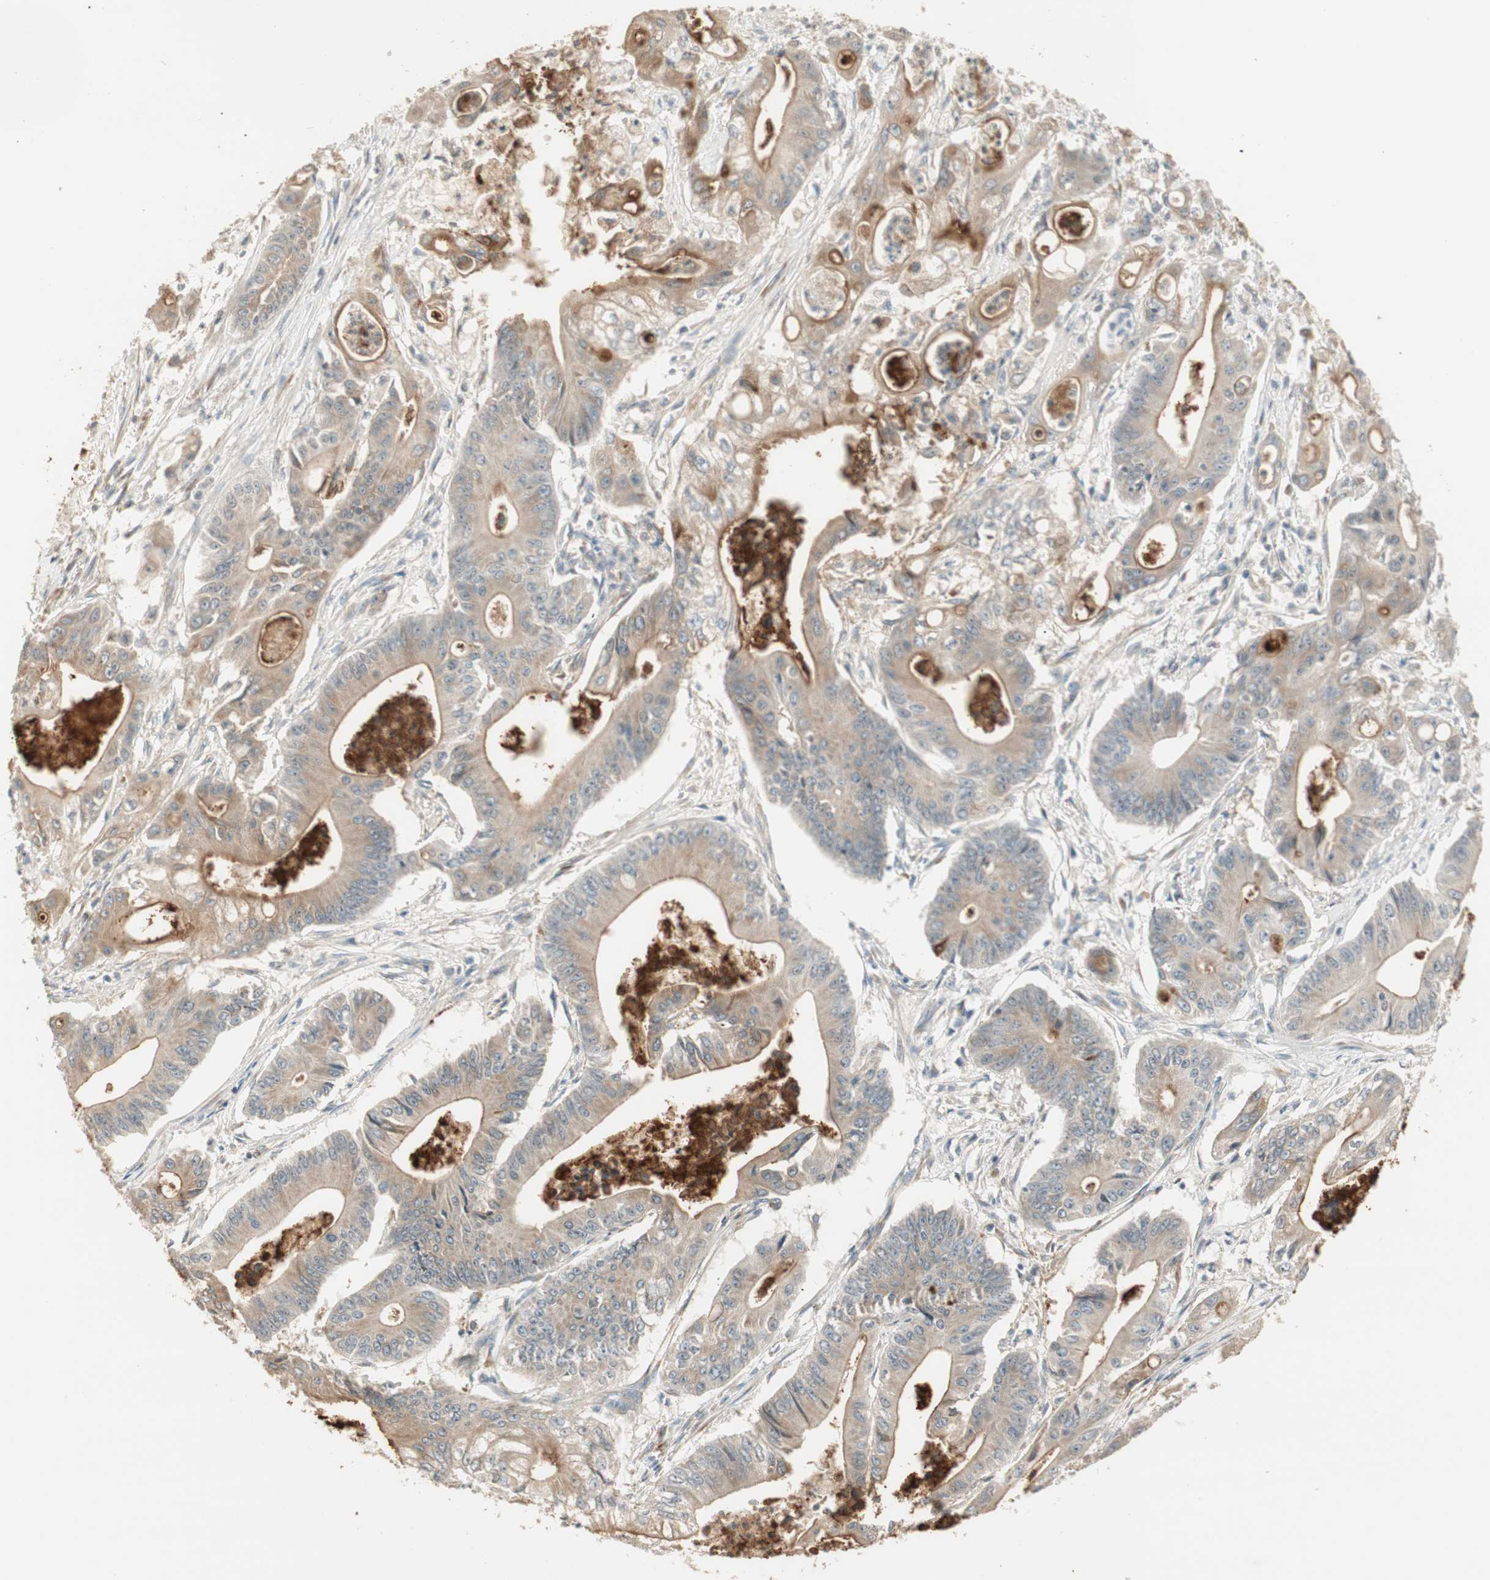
{"staining": {"intensity": "moderate", "quantity": "25%-75%", "location": "cytoplasmic/membranous"}, "tissue": "pancreatic cancer", "cell_type": "Tumor cells", "image_type": "cancer", "snomed": [{"axis": "morphology", "description": "Normal tissue, NOS"}, {"axis": "topography", "description": "Lymph node"}], "caption": "Immunohistochemistry staining of pancreatic cancer, which demonstrates medium levels of moderate cytoplasmic/membranous staining in about 25%-75% of tumor cells indicating moderate cytoplasmic/membranous protein staining. The staining was performed using DAB (3,3'-diaminobenzidine) (brown) for protein detection and nuclei were counterstained in hematoxylin (blue).", "gene": "TASOR", "patient": {"sex": "male", "age": 62}}